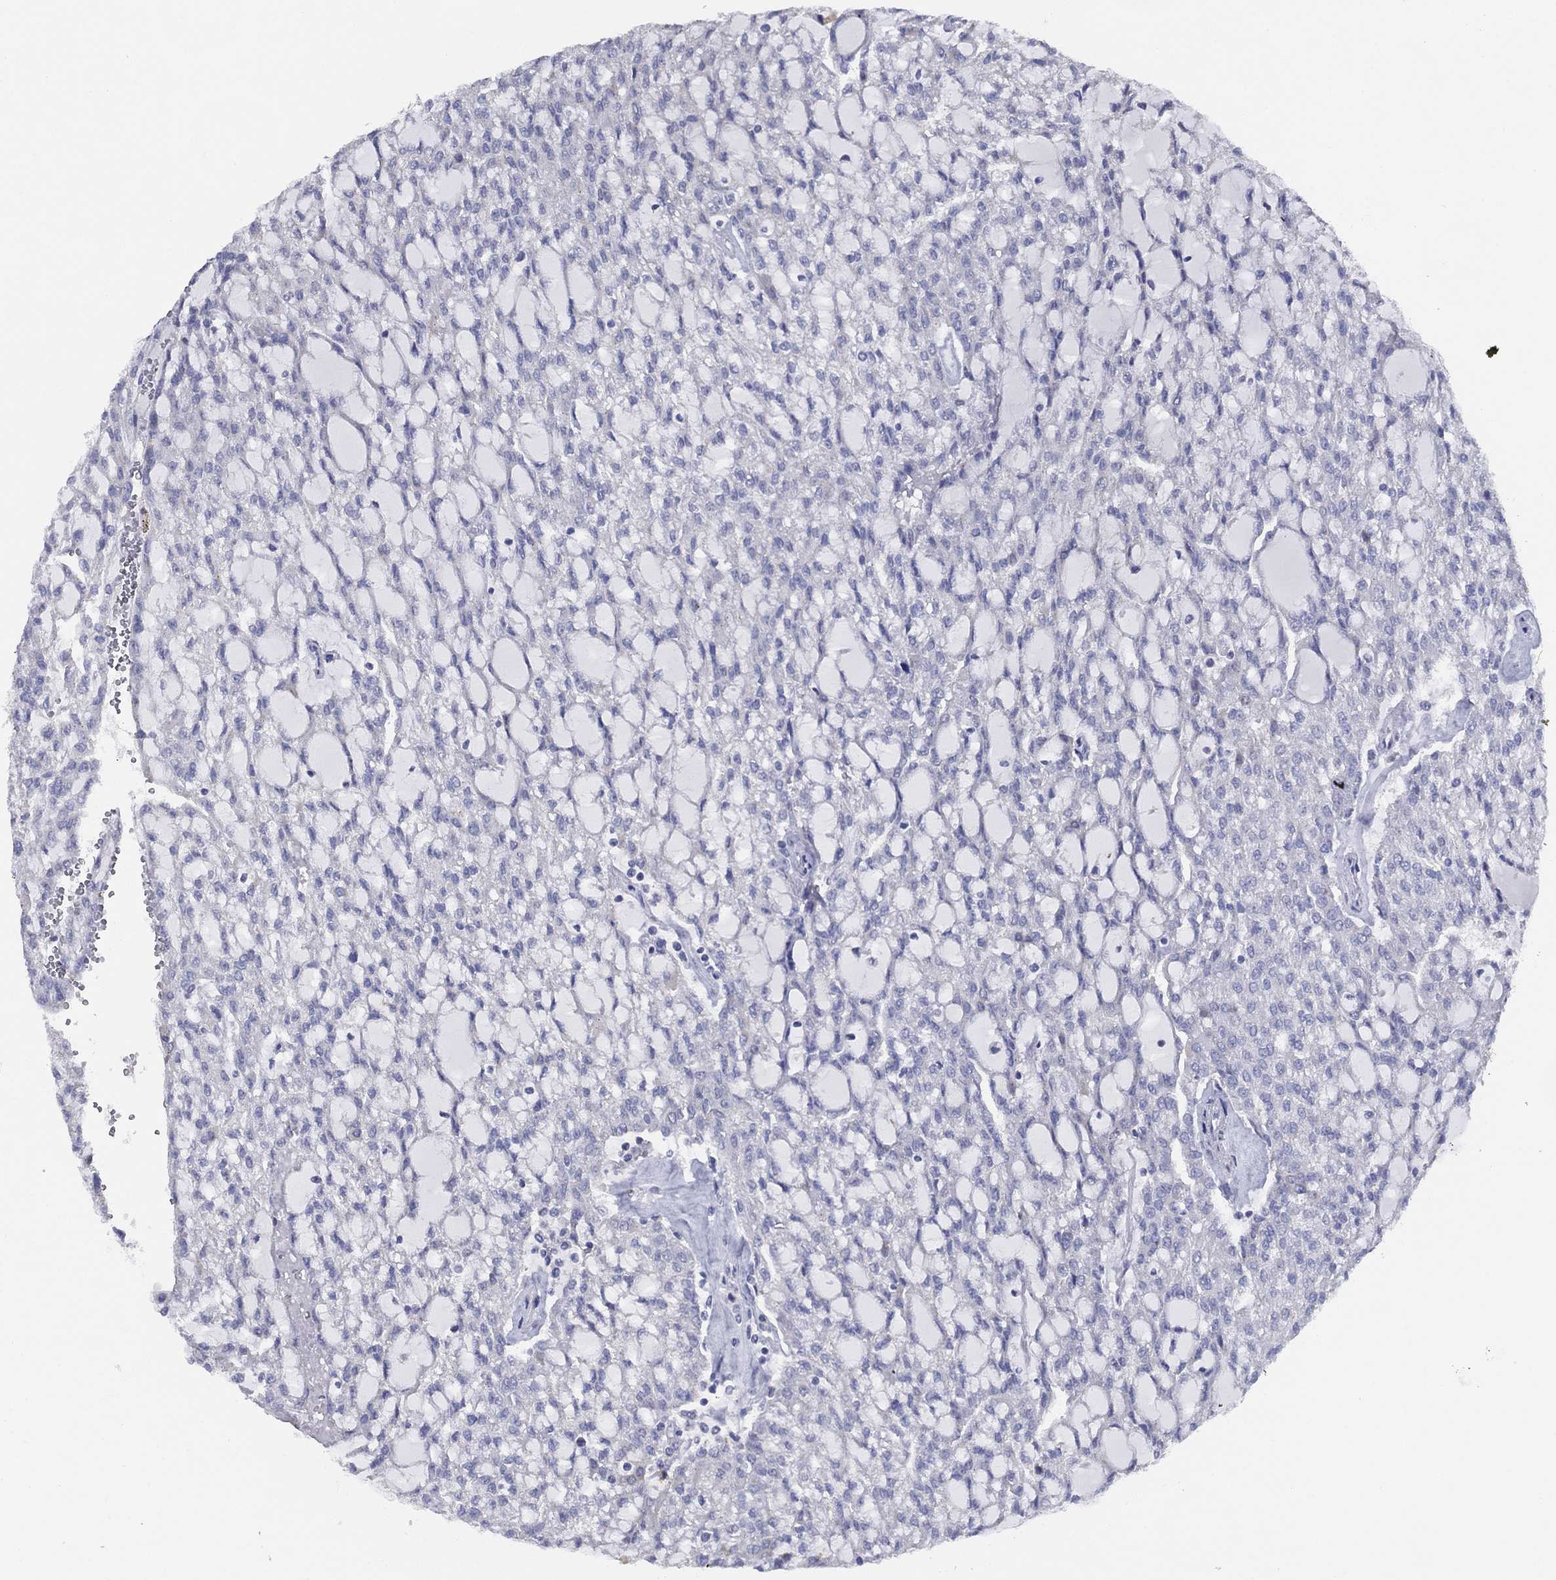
{"staining": {"intensity": "negative", "quantity": "none", "location": "none"}, "tissue": "renal cancer", "cell_type": "Tumor cells", "image_type": "cancer", "snomed": [{"axis": "morphology", "description": "Adenocarcinoma, NOS"}, {"axis": "topography", "description": "Kidney"}], "caption": "Immunohistochemistry of human renal cancer (adenocarcinoma) reveals no staining in tumor cells. (Brightfield microscopy of DAB (3,3'-diaminobenzidine) immunohistochemistry (IHC) at high magnification).", "gene": "SLC13A4", "patient": {"sex": "male", "age": 63}}